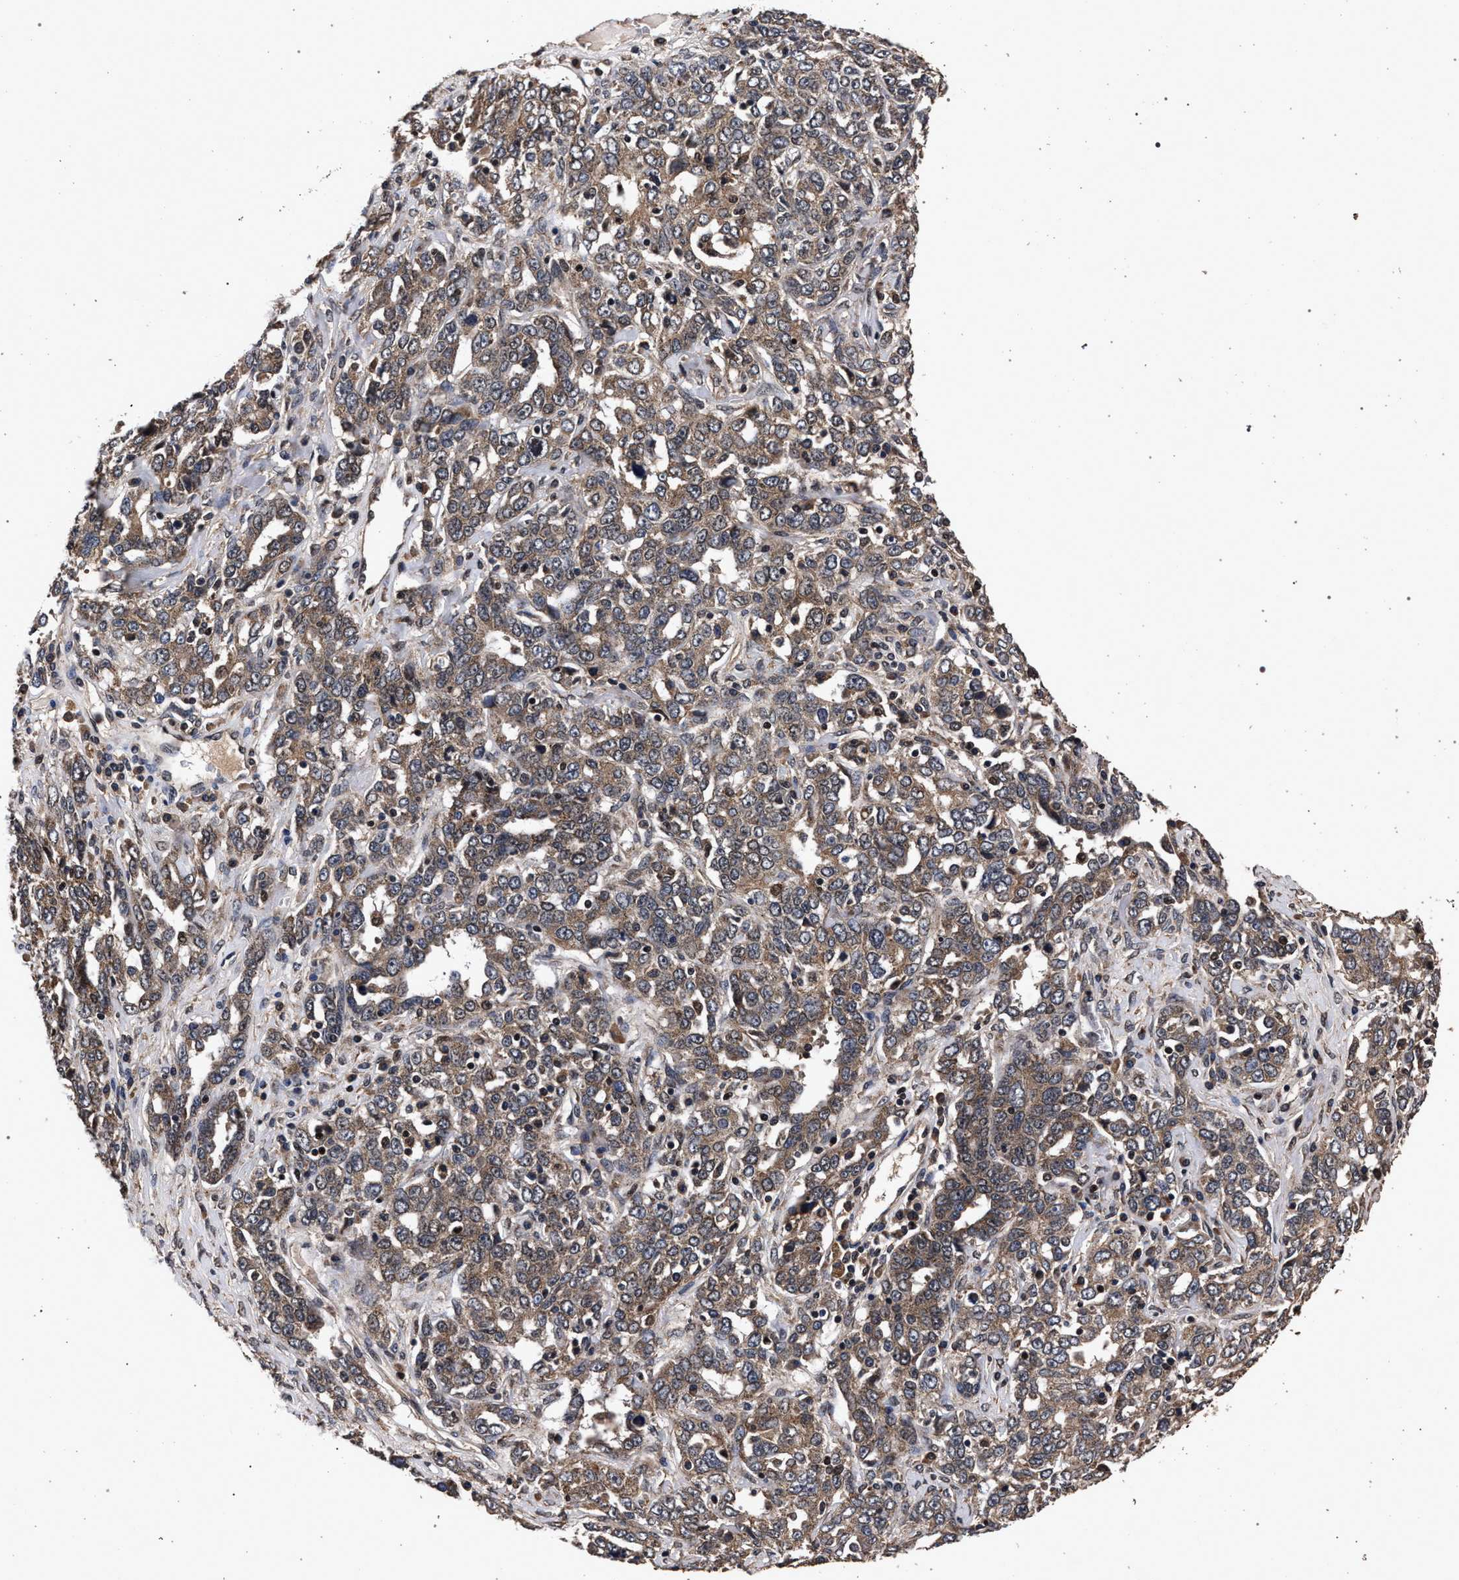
{"staining": {"intensity": "moderate", "quantity": ">75%", "location": "cytoplasmic/membranous"}, "tissue": "ovarian cancer", "cell_type": "Tumor cells", "image_type": "cancer", "snomed": [{"axis": "morphology", "description": "Carcinoma, endometroid"}, {"axis": "topography", "description": "Ovary"}], "caption": "Protein analysis of ovarian cancer tissue displays moderate cytoplasmic/membranous positivity in approximately >75% of tumor cells. The staining was performed using DAB to visualize the protein expression in brown, while the nuclei were stained in blue with hematoxylin (Magnification: 20x).", "gene": "ACOX1", "patient": {"sex": "female", "age": 62}}